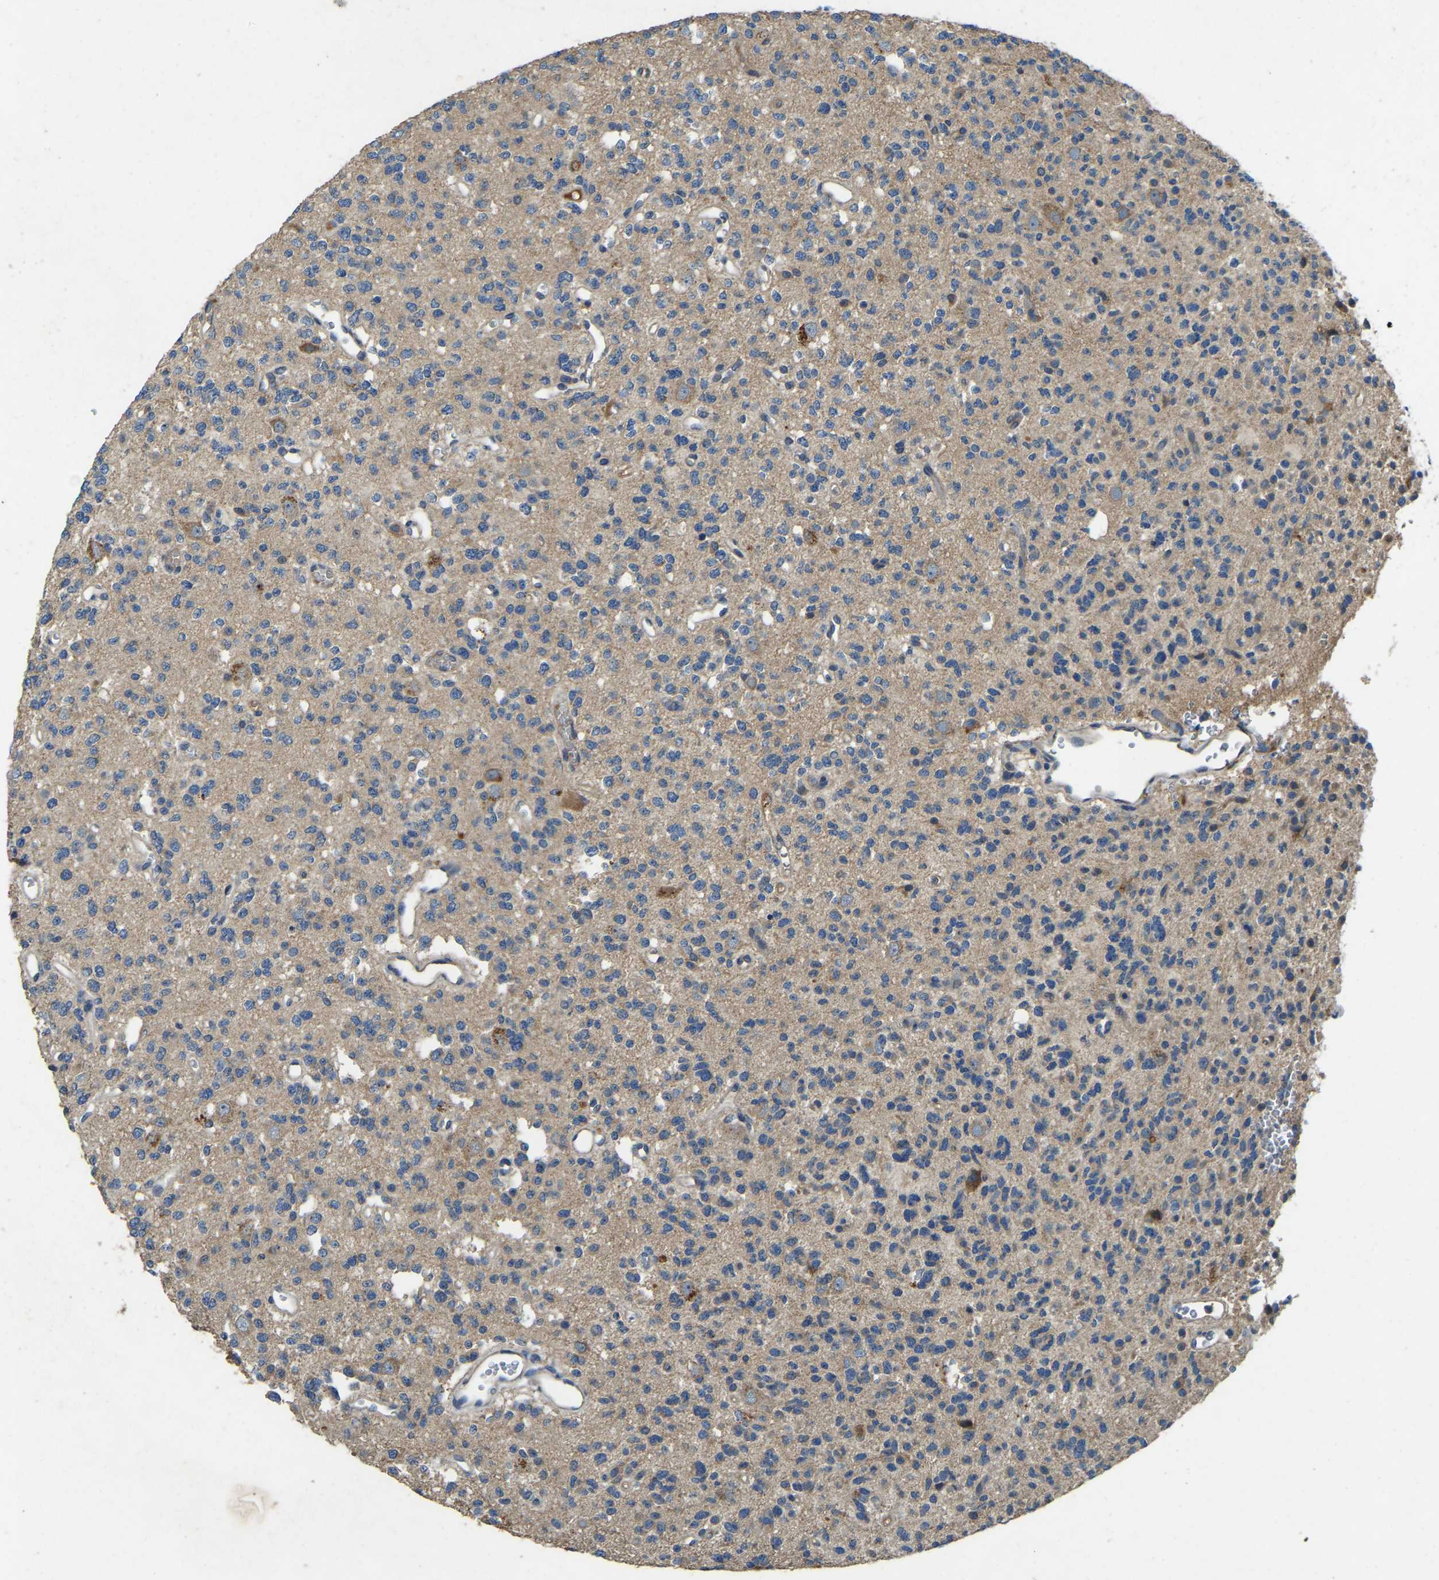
{"staining": {"intensity": "negative", "quantity": "none", "location": "none"}, "tissue": "glioma", "cell_type": "Tumor cells", "image_type": "cancer", "snomed": [{"axis": "morphology", "description": "Glioma, malignant, Low grade"}, {"axis": "topography", "description": "Brain"}], "caption": "The image demonstrates no staining of tumor cells in glioma.", "gene": "ATP8B1", "patient": {"sex": "male", "age": 38}}